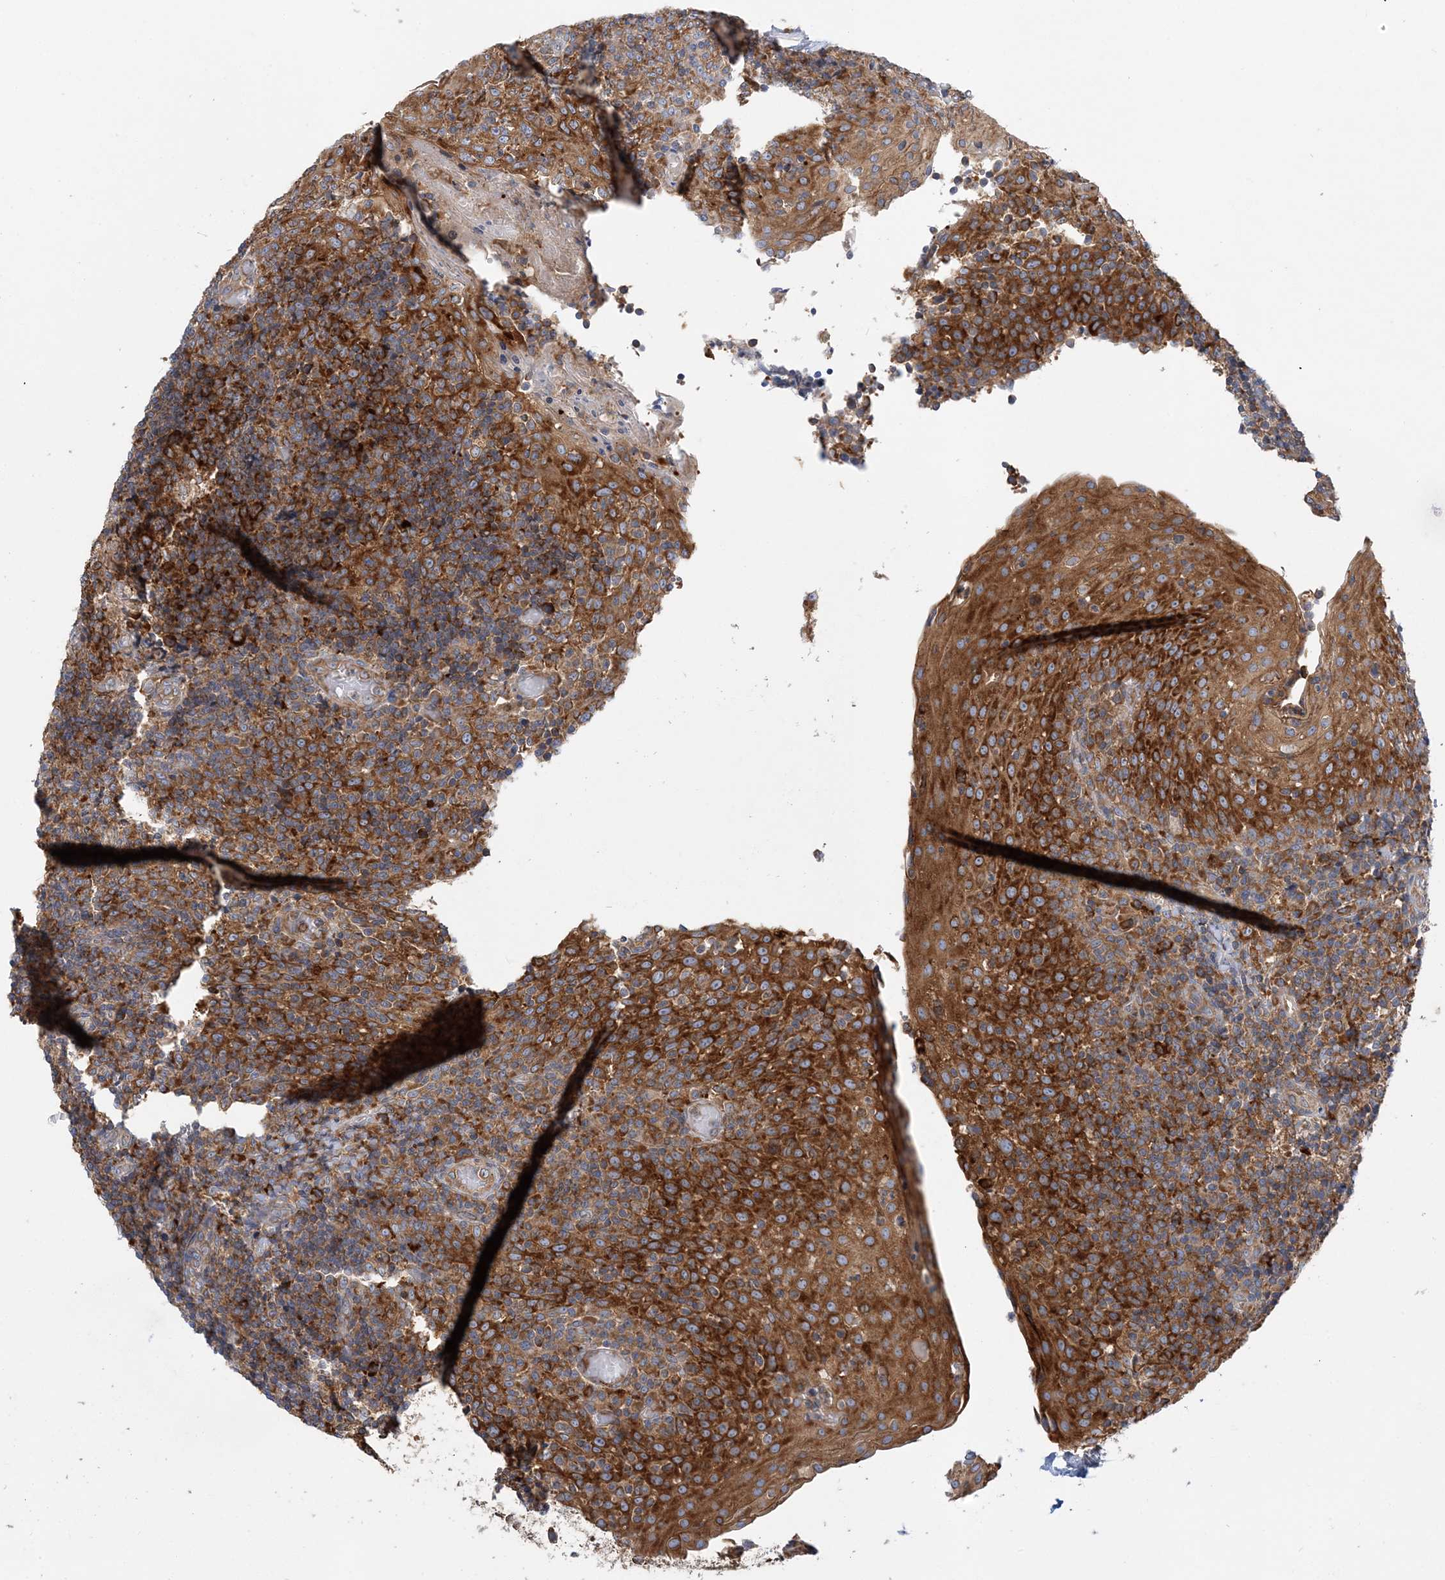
{"staining": {"intensity": "strong", "quantity": ">75%", "location": "cytoplasmic/membranous"}, "tissue": "tonsil", "cell_type": "Germinal center cells", "image_type": "normal", "snomed": [{"axis": "morphology", "description": "Normal tissue, NOS"}, {"axis": "topography", "description": "Tonsil"}], "caption": "Germinal center cells exhibit strong cytoplasmic/membranous positivity in approximately >75% of cells in normal tonsil.", "gene": "LARP4B", "patient": {"sex": "female", "age": 19}}